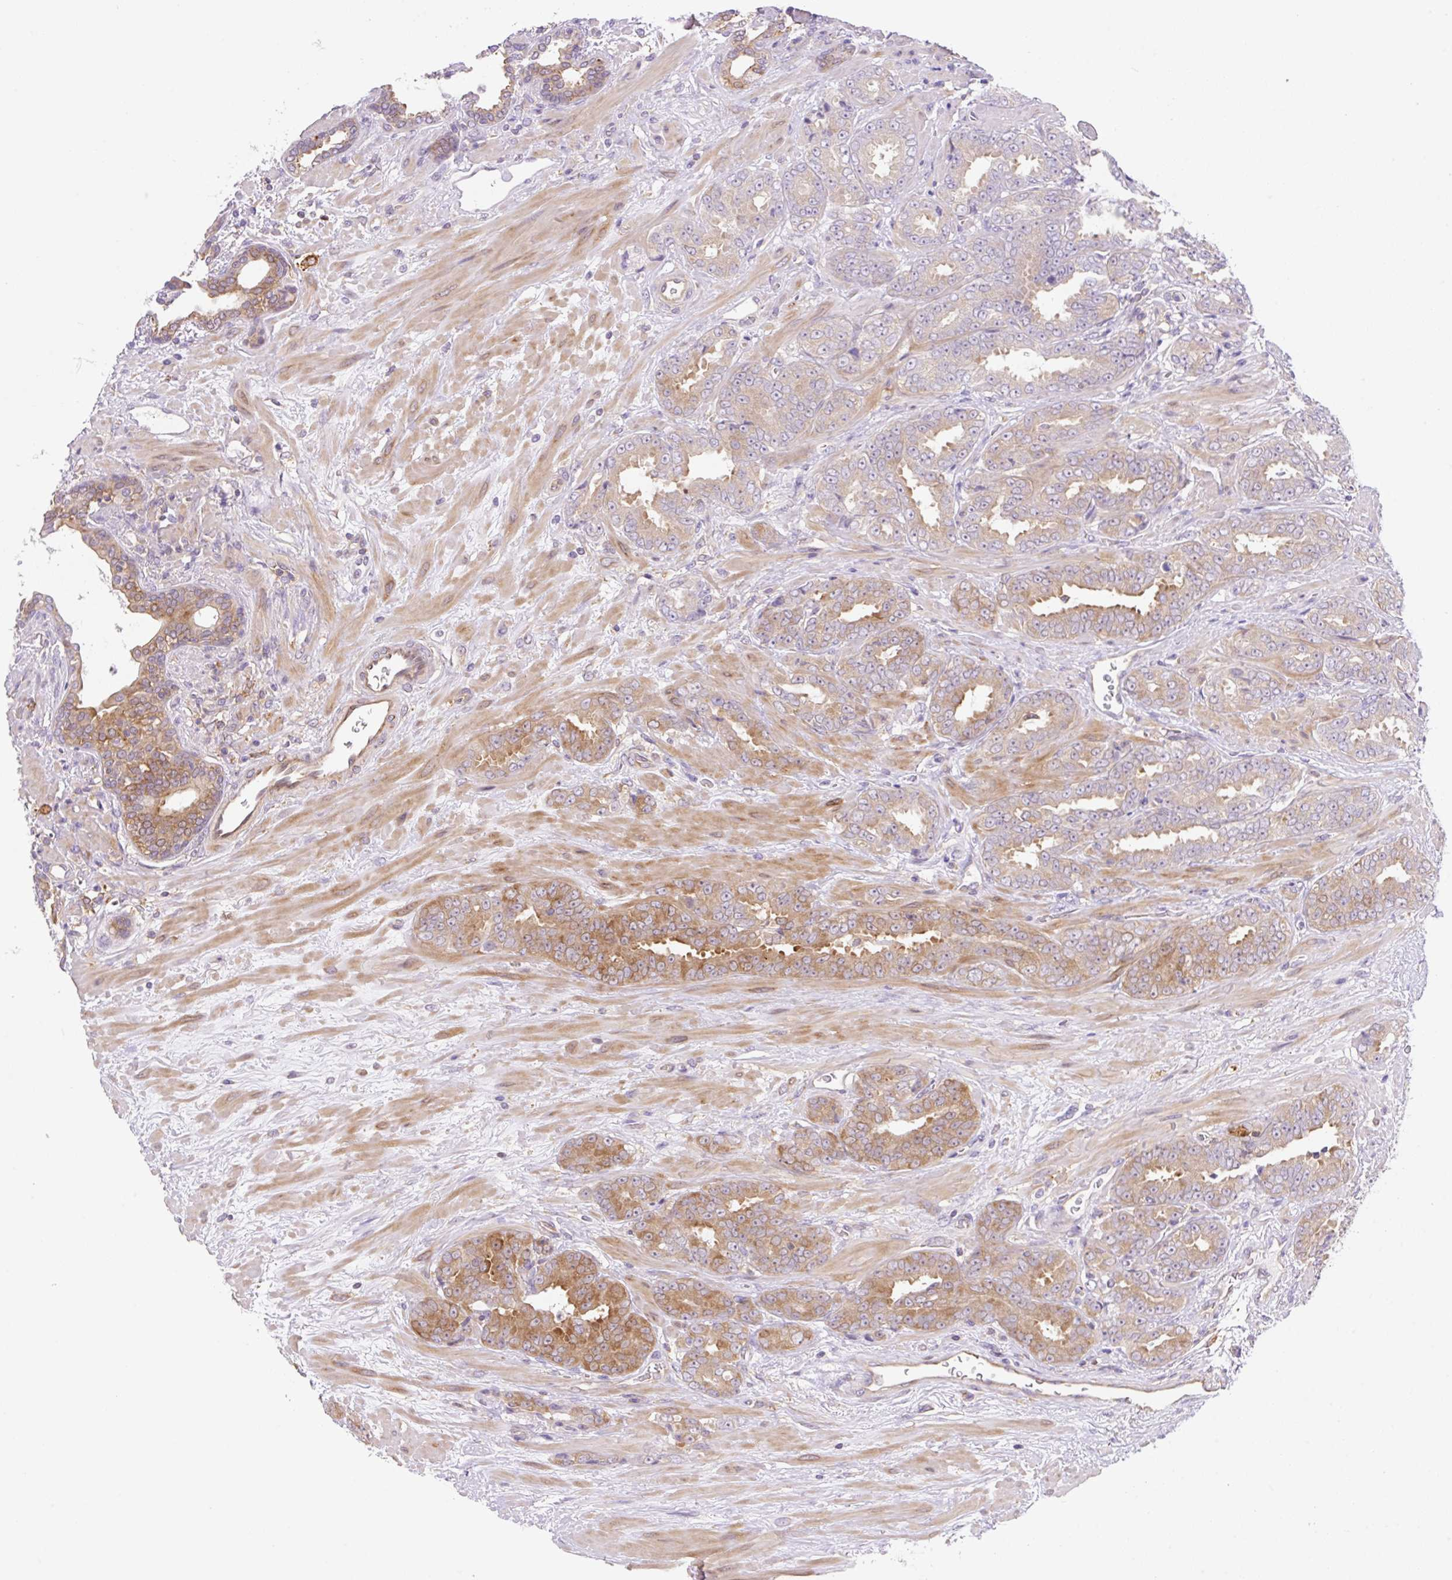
{"staining": {"intensity": "moderate", "quantity": "25%-75%", "location": "cytoplasmic/membranous"}, "tissue": "prostate cancer", "cell_type": "Tumor cells", "image_type": "cancer", "snomed": [{"axis": "morphology", "description": "Adenocarcinoma, High grade"}, {"axis": "topography", "description": "Prostate"}], "caption": "High-magnification brightfield microscopy of prostate adenocarcinoma (high-grade) stained with DAB (brown) and counterstained with hematoxylin (blue). tumor cells exhibit moderate cytoplasmic/membranous expression is present in about25%-75% of cells.", "gene": "CAMK2B", "patient": {"sex": "male", "age": 72}}